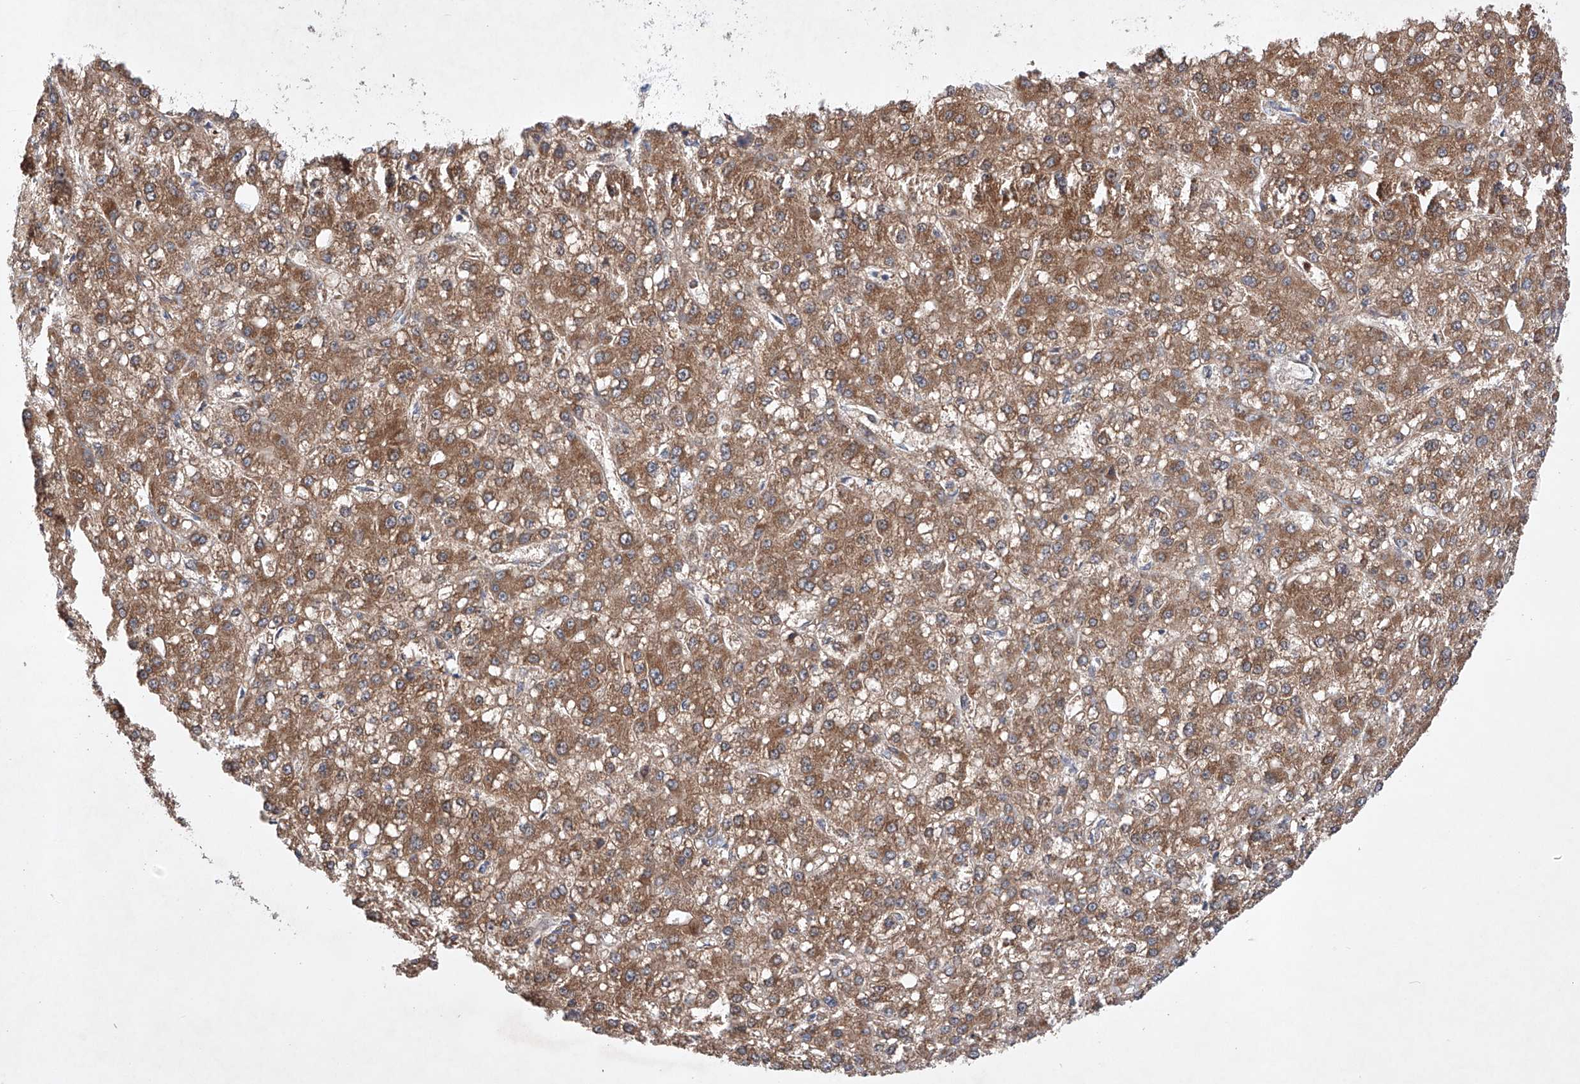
{"staining": {"intensity": "moderate", "quantity": ">75%", "location": "cytoplasmic/membranous"}, "tissue": "liver cancer", "cell_type": "Tumor cells", "image_type": "cancer", "snomed": [{"axis": "morphology", "description": "Carcinoma, Hepatocellular, NOS"}, {"axis": "topography", "description": "Liver"}], "caption": "Moderate cytoplasmic/membranous protein staining is seen in about >75% of tumor cells in hepatocellular carcinoma (liver).", "gene": "TIMM23", "patient": {"sex": "male", "age": 67}}